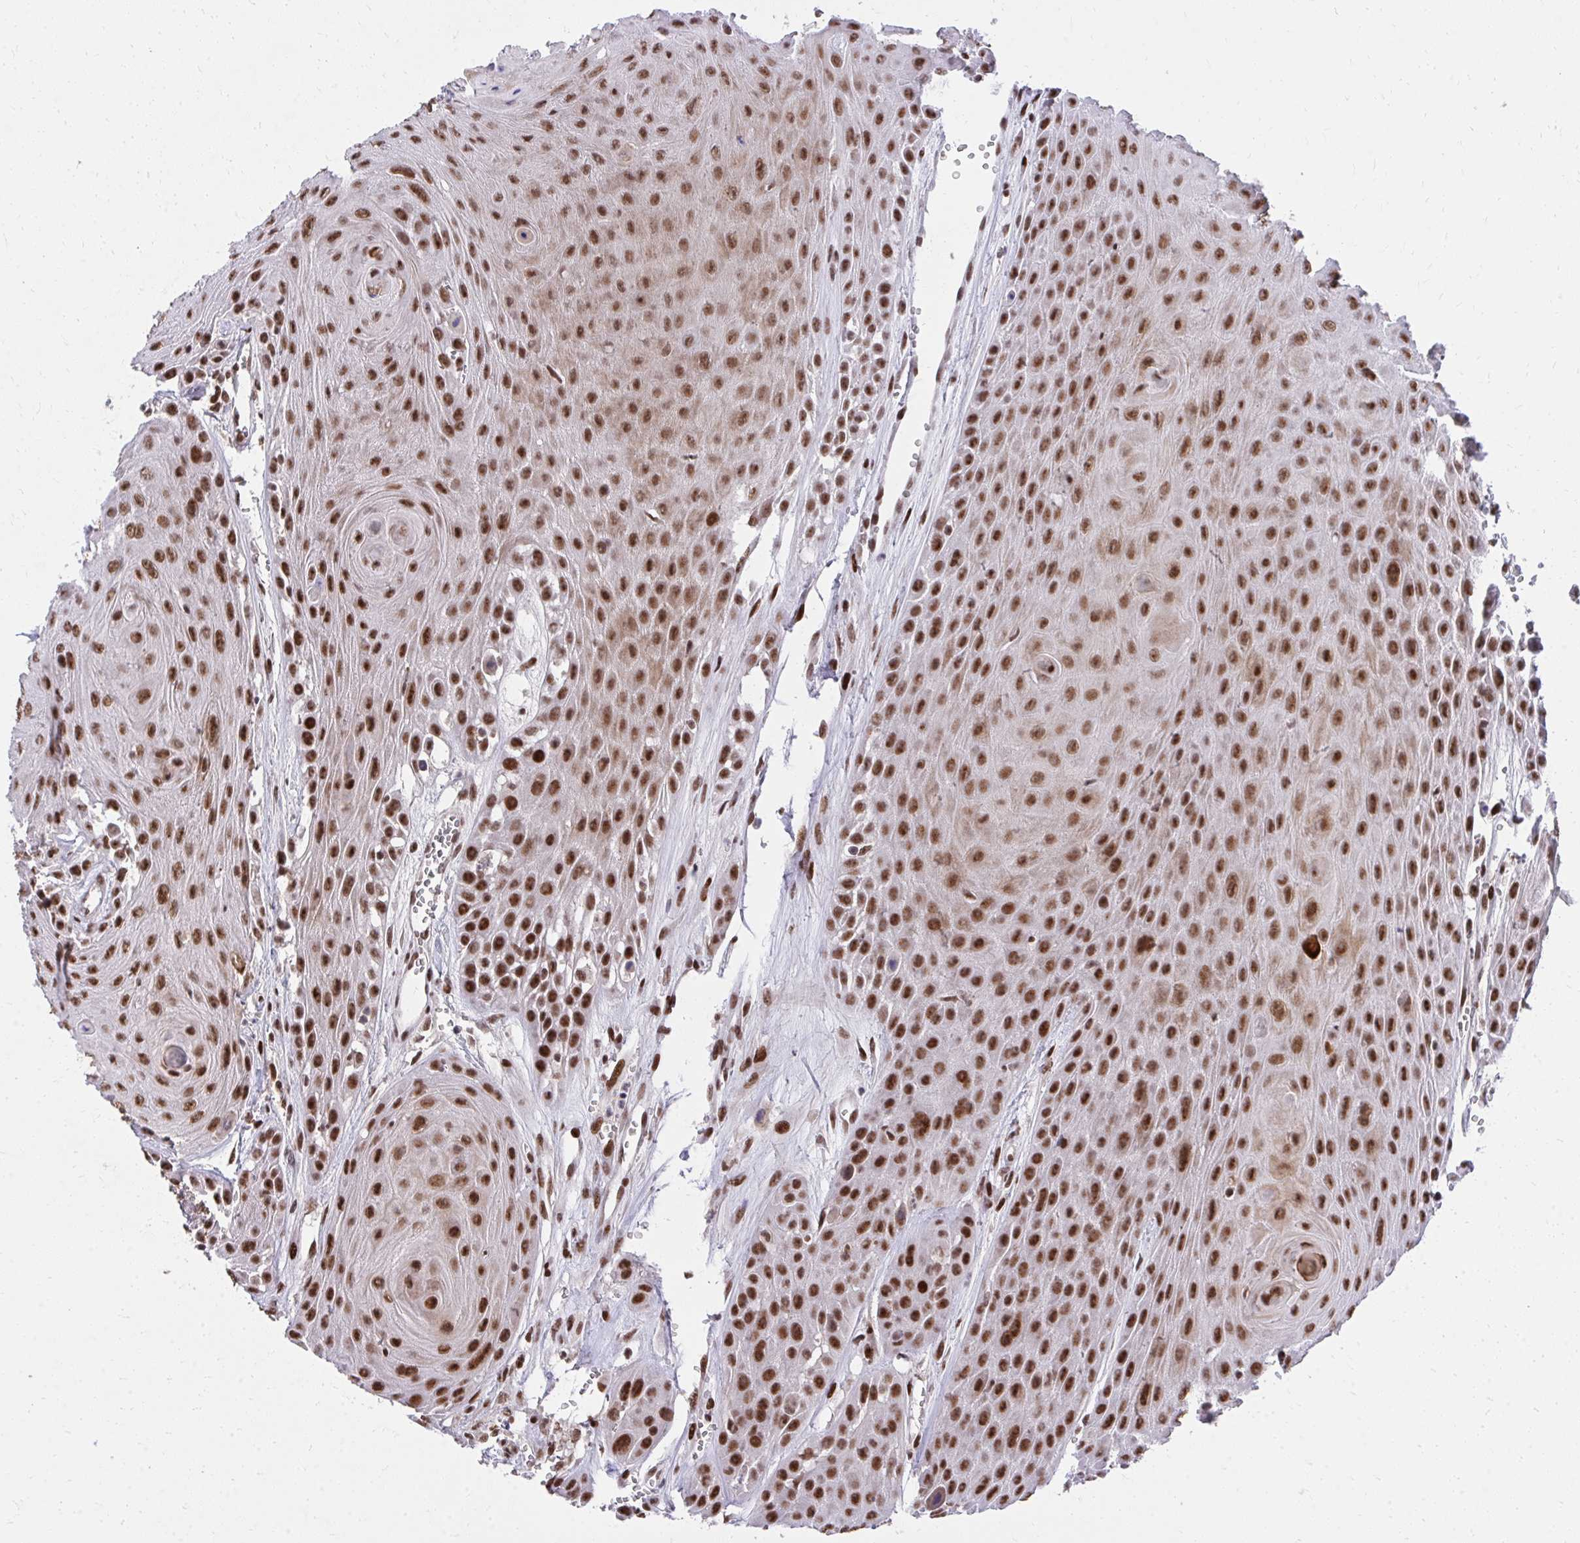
{"staining": {"intensity": "strong", "quantity": ">75%", "location": "nuclear"}, "tissue": "head and neck cancer", "cell_type": "Tumor cells", "image_type": "cancer", "snomed": [{"axis": "morphology", "description": "Squamous cell carcinoma, NOS"}, {"axis": "topography", "description": "Oral tissue"}, {"axis": "topography", "description": "Head-Neck"}], "caption": "Head and neck cancer tissue displays strong nuclear expression in about >75% of tumor cells The staining is performed using DAB (3,3'-diaminobenzidine) brown chromogen to label protein expression. The nuclei are counter-stained blue using hematoxylin.", "gene": "SYNE4", "patient": {"sex": "male", "age": 81}}